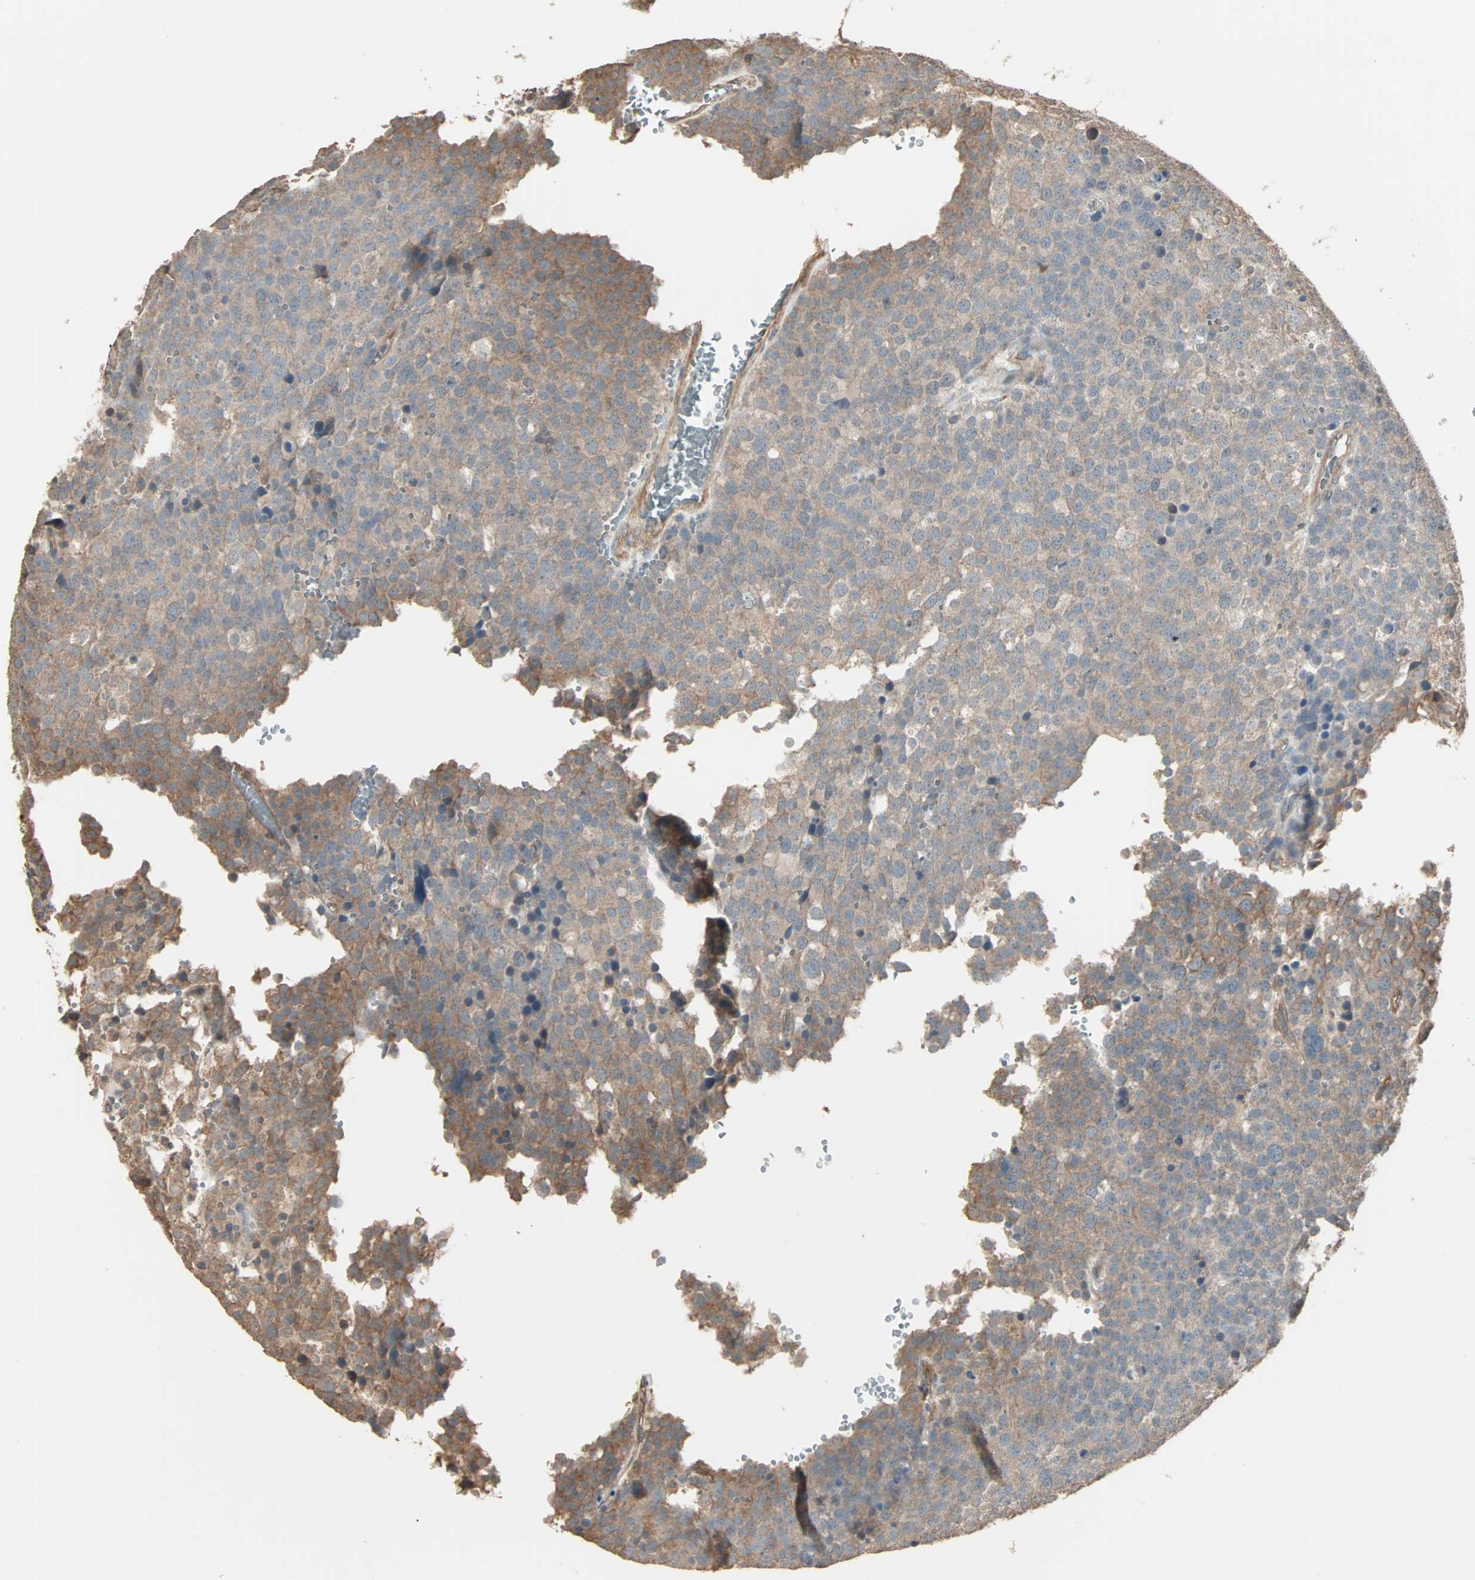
{"staining": {"intensity": "moderate", "quantity": "25%-75%", "location": "cytoplasmic/membranous"}, "tissue": "testis cancer", "cell_type": "Tumor cells", "image_type": "cancer", "snomed": [{"axis": "morphology", "description": "Seminoma, NOS"}, {"axis": "topography", "description": "Testis"}], "caption": "The histopathology image demonstrates immunohistochemical staining of testis cancer (seminoma). There is moderate cytoplasmic/membranous staining is appreciated in approximately 25%-75% of tumor cells.", "gene": "GALNT3", "patient": {"sex": "male", "age": 71}}